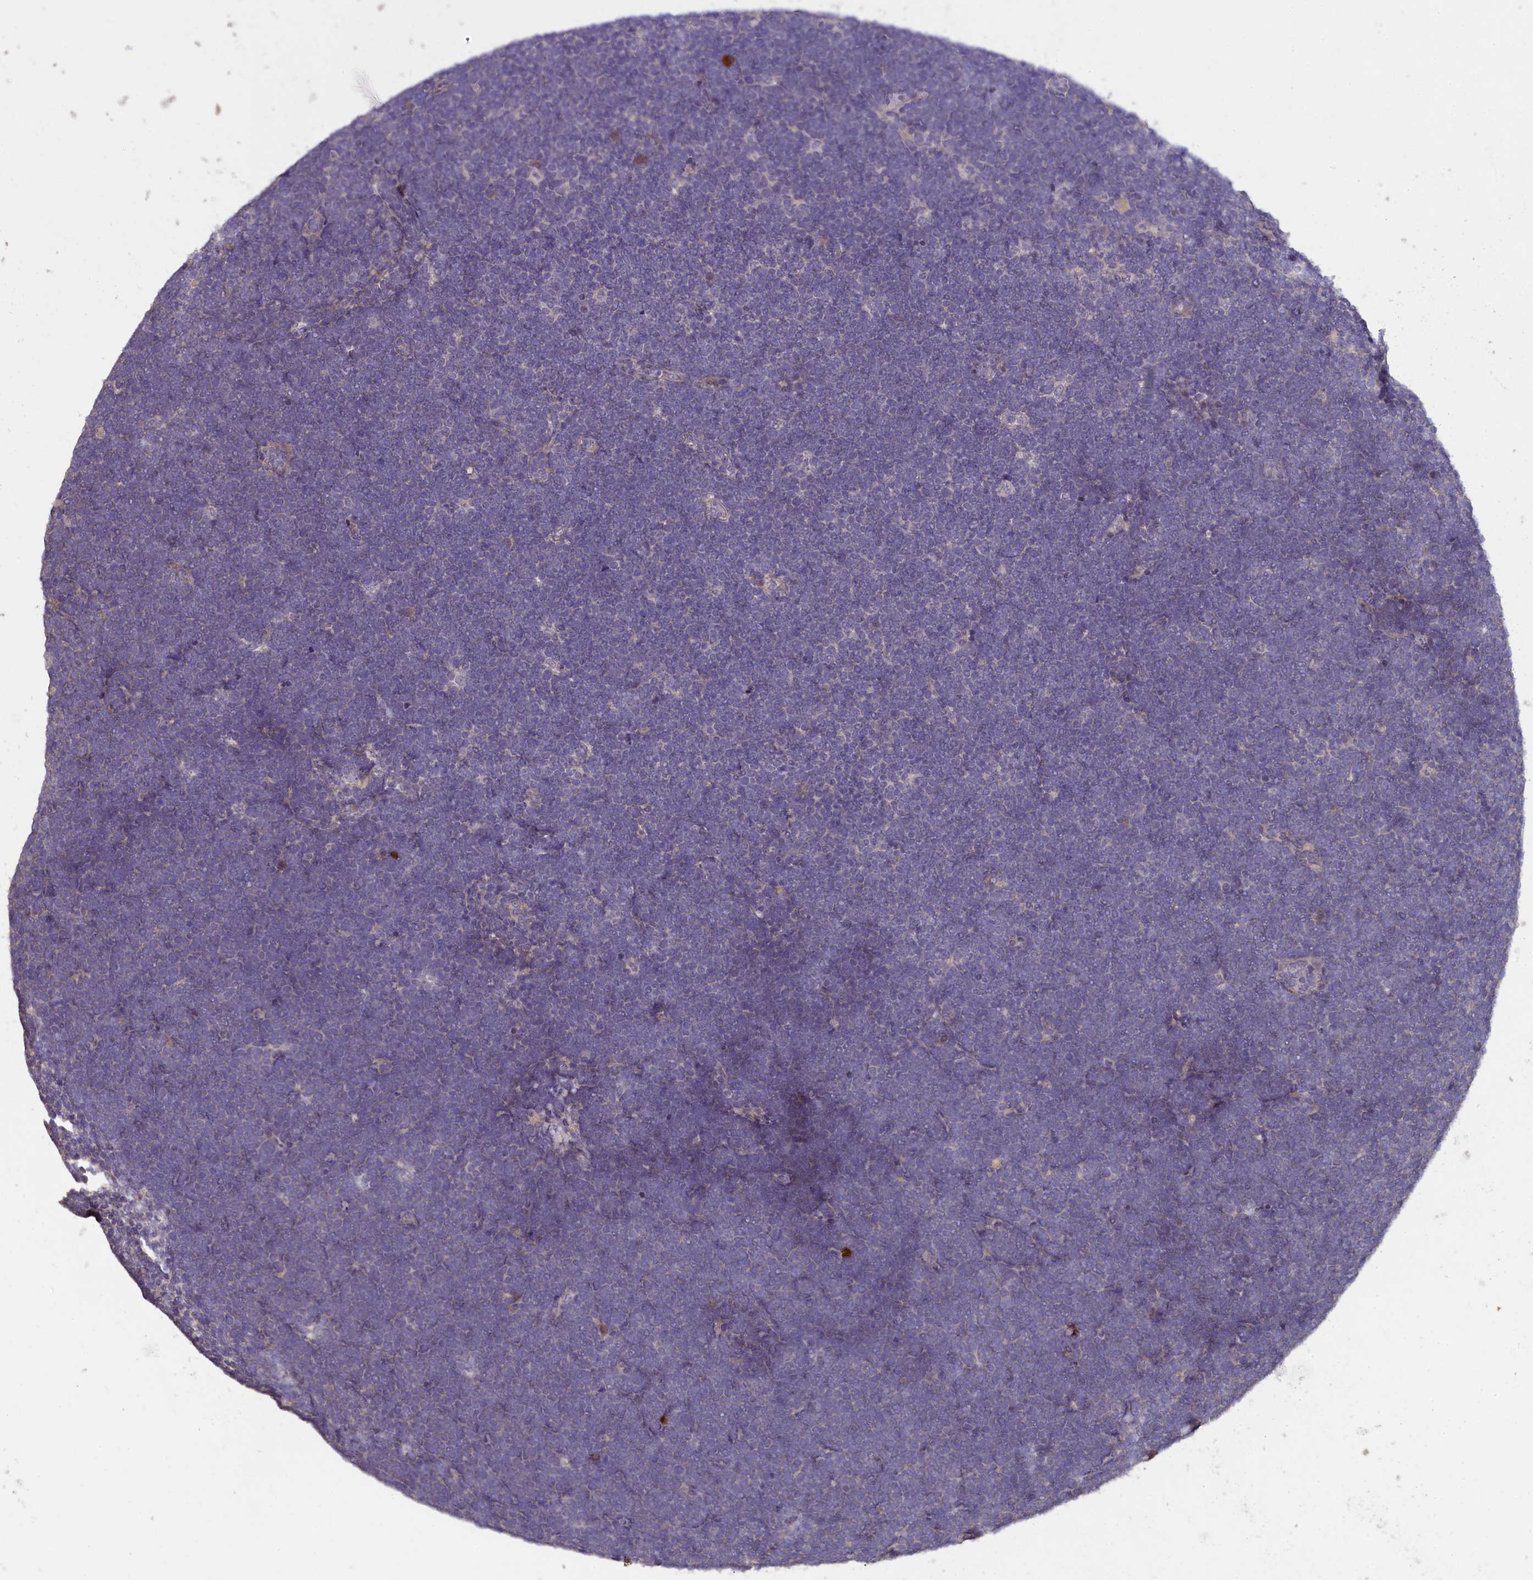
{"staining": {"intensity": "negative", "quantity": "none", "location": "none"}, "tissue": "lymphoma", "cell_type": "Tumor cells", "image_type": "cancer", "snomed": [{"axis": "morphology", "description": "Malignant lymphoma, non-Hodgkin's type, High grade"}, {"axis": "topography", "description": "Lymph node"}], "caption": "High magnification brightfield microscopy of malignant lymphoma, non-Hodgkin's type (high-grade) stained with DAB (3,3'-diaminobenzidine) (brown) and counterstained with hematoxylin (blue): tumor cells show no significant staining.", "gene": "NUDT6", "patient": {"sex": "male", "age": 13}}